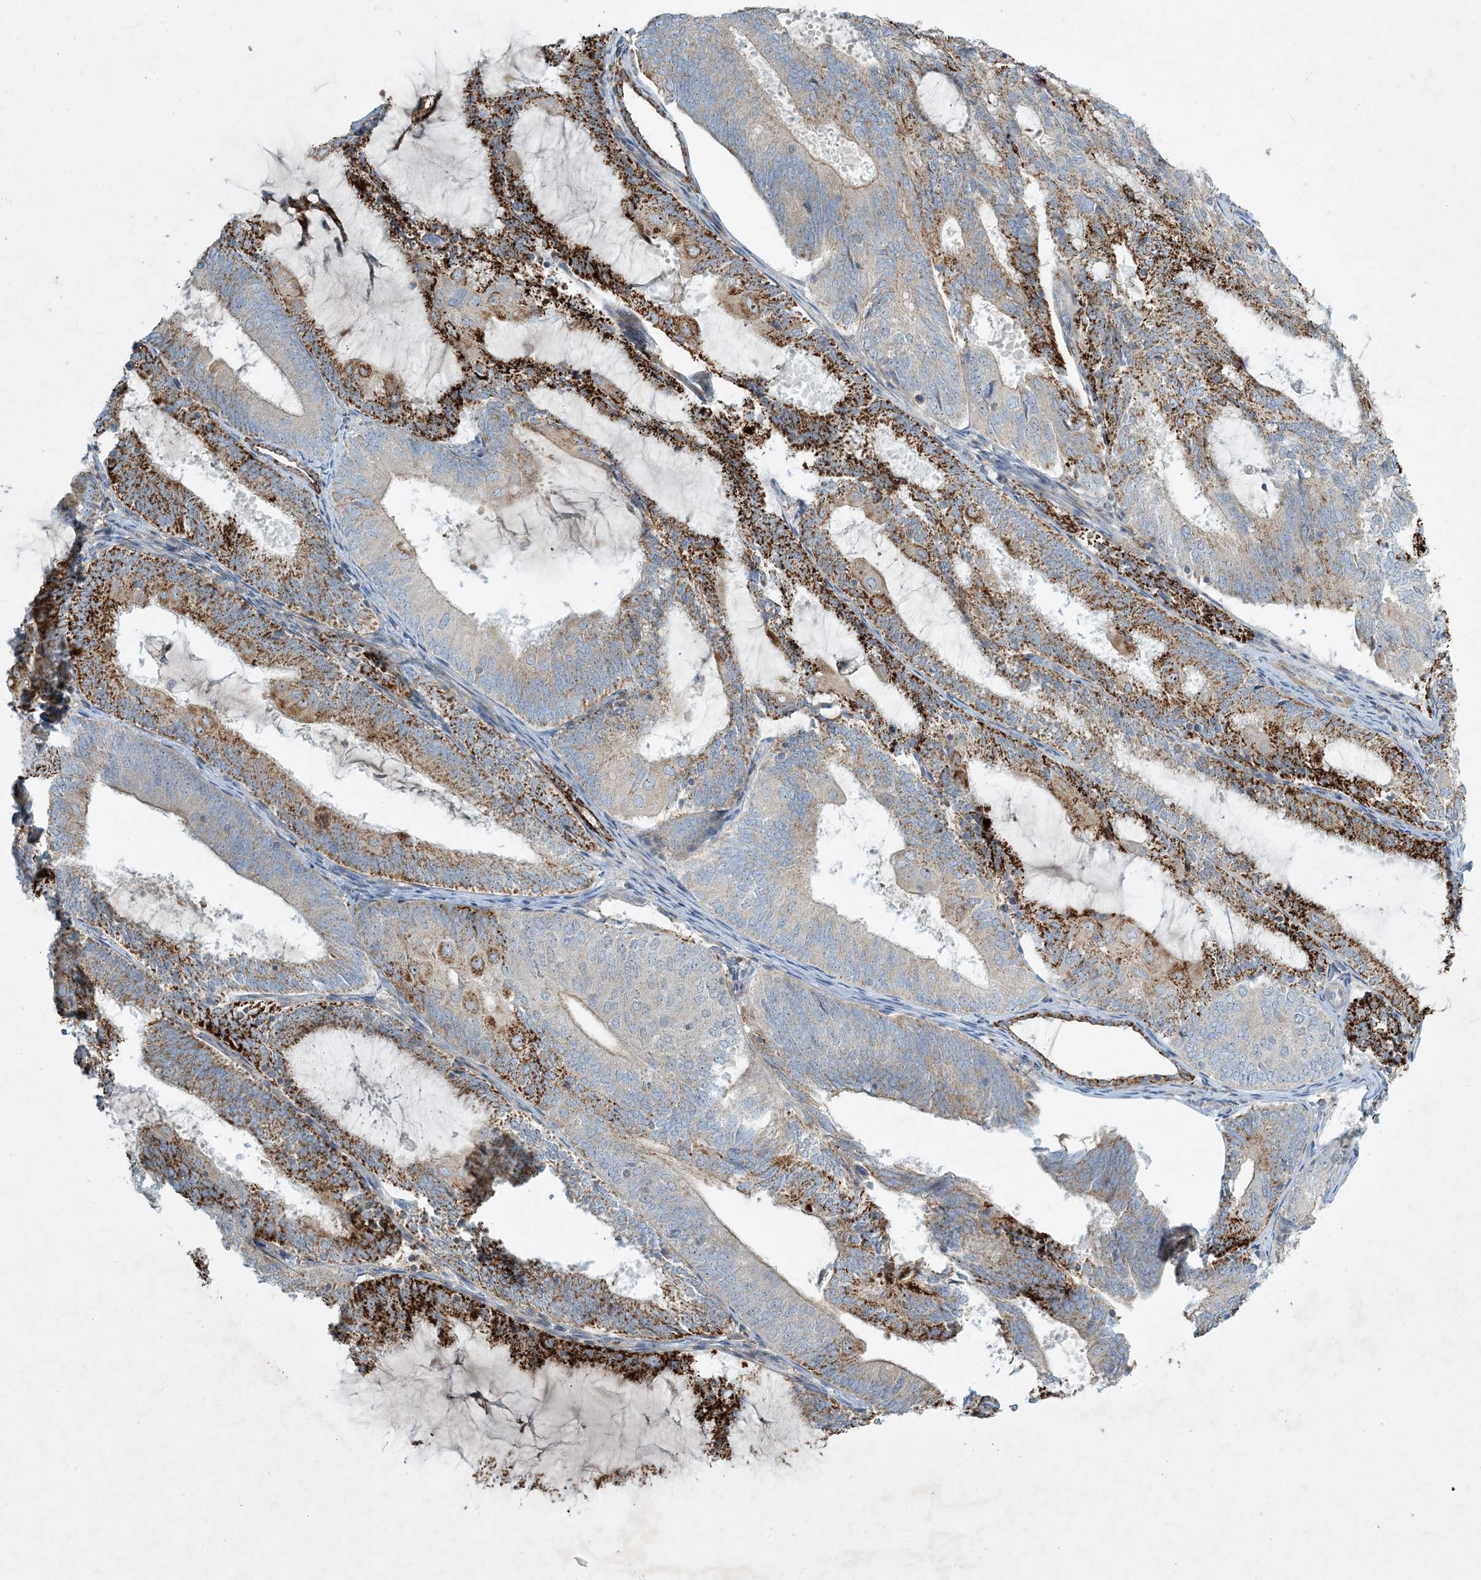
{"staining": {"intensity": "strong", "quantity": "25%-75%", "location": "cytoplasmic/membranous"}, "tissue": "endometrial cancer", "cell_type": "Tumor cells", "image_type": "cancer", "snomed": [{"axis": "morphology", "description": "Adenocarcinoma, NOS"}, {"axis": "topography", "description": "Endometrium"}], "caption": "This histopathology image displays endometrial cancer (adenocarcinoma) stained with IHC to label a protein in brown. The cytoplasmic/membranous of tumor cells show strong positivity for the protein. Nuclei are counter-stained blue.", "gene": "LTN1", "patient": {"sex": "female", "age": 81}}